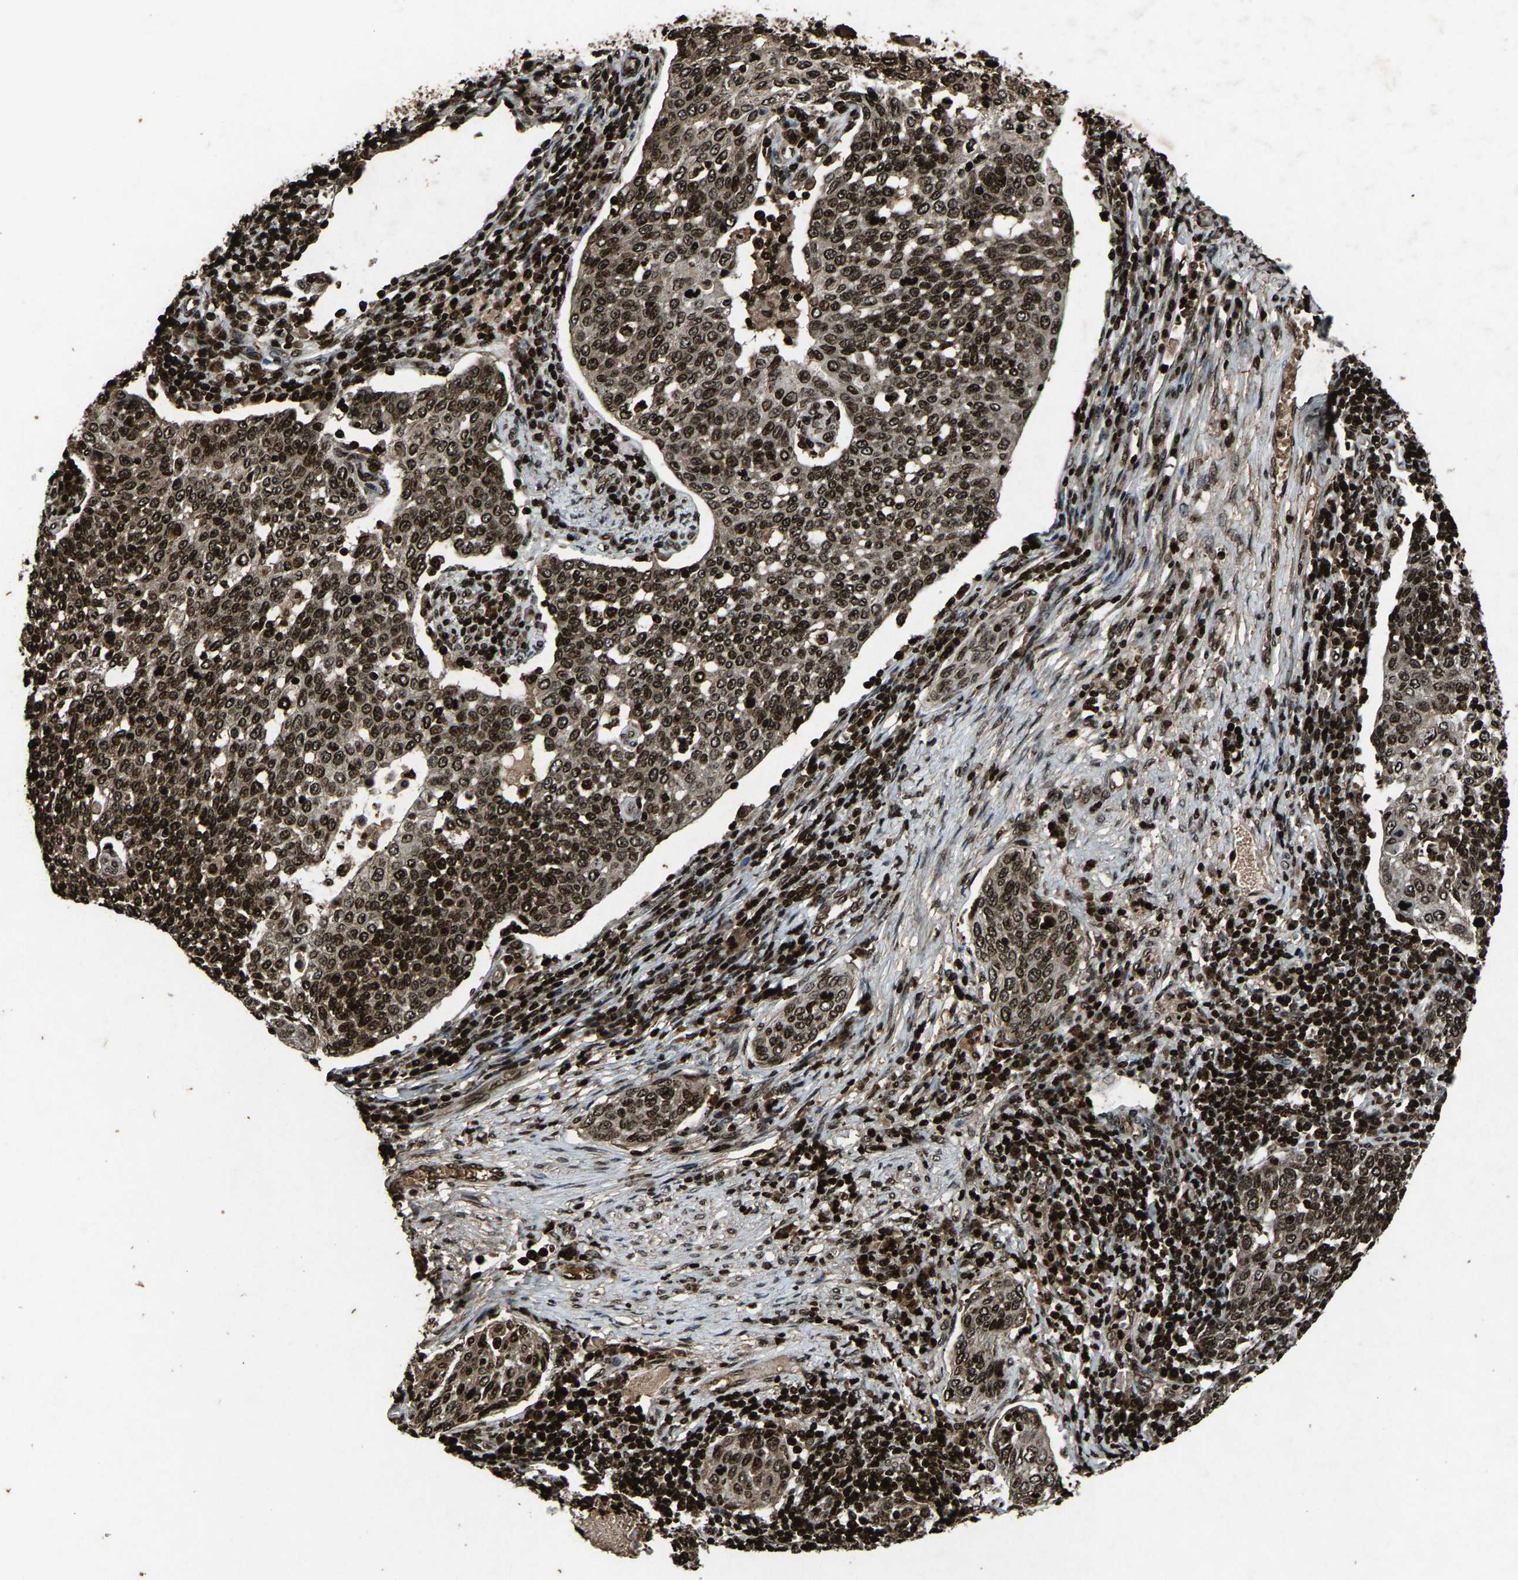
{"staining": {"intensity": "strong", "quantity": ">75%", "location": "nuclear"}, "tissue": "cervical cancer", "cell_type": "Tumor cells", "image_type": "cancer", "snomed": [{"axis": "morphology", "description": "Squamous cell carcinoma, NOS"}, {"axis": "topography", "description": "Cervix"}], "caption": "A micrograph of human cervical cancer stained for a protein reveals strong nuclear brown staining in tumor cells.", "gene": "H4C1", "patient": {"sex": "female", "age": 34}}